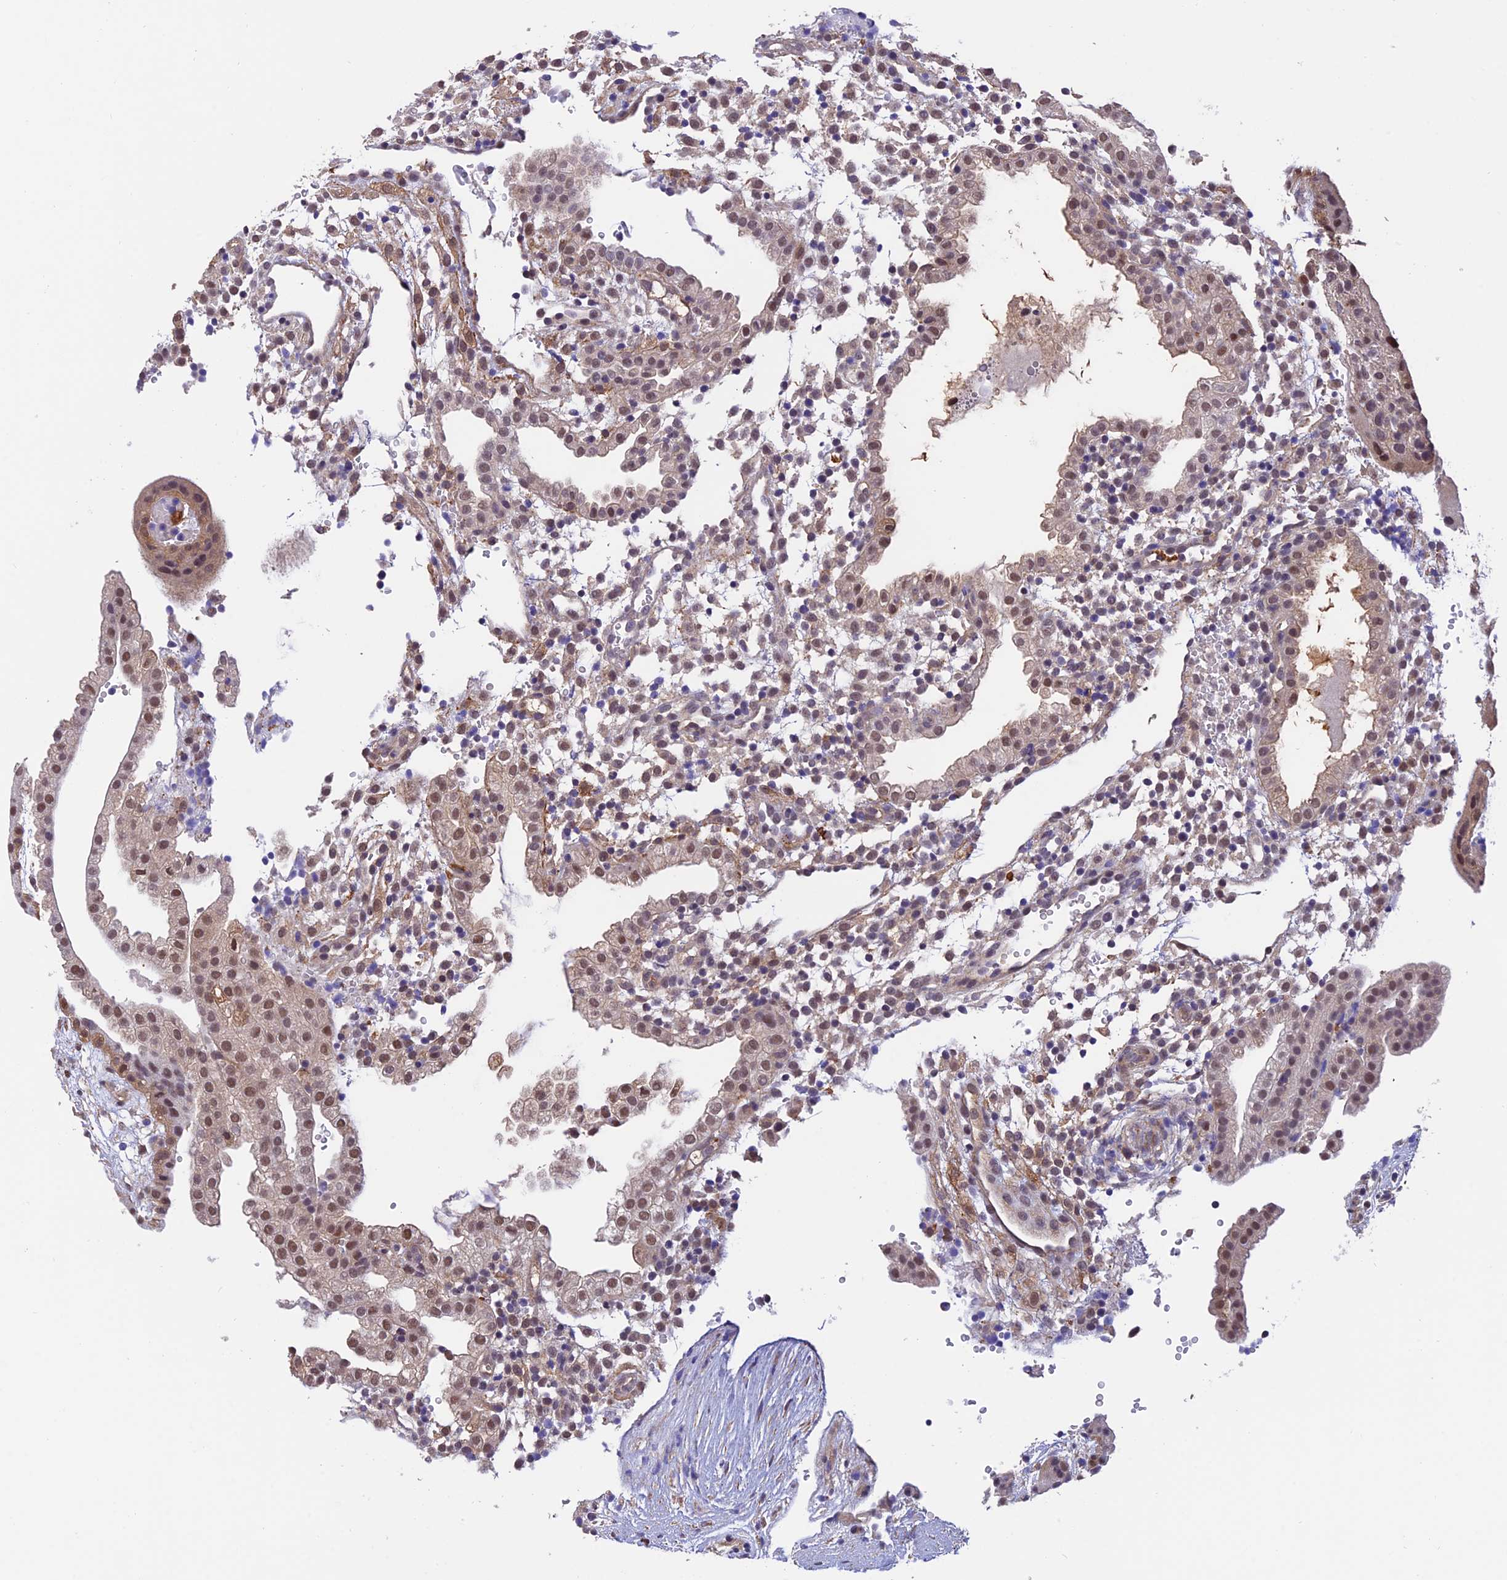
{"staining": {"intensity": "moderate", "quantity": ">75%", "location": "cytoplasmic/membranous,nuclear"}, "tissue": "placenta", "cell_type": "Decidual cells", "image_type": "normal", "snomed": [{"axis": "morphology", "description": "Normal tissue, NOS"}, {"axis": "topography", "description": "Placenta"}], "caption": "IHC image of unremarkable placenta: human placenta stained using immunohistochemistry shows medium levels of moderate protein expression localized specifically in the cytoplasmic/membranous,nuclear of decidual cells, appearing as a cytoplasmic/membranous,nuclear brown color.", "gene": "PSMB3", "patient": {"sex": "female", "age": 18}}